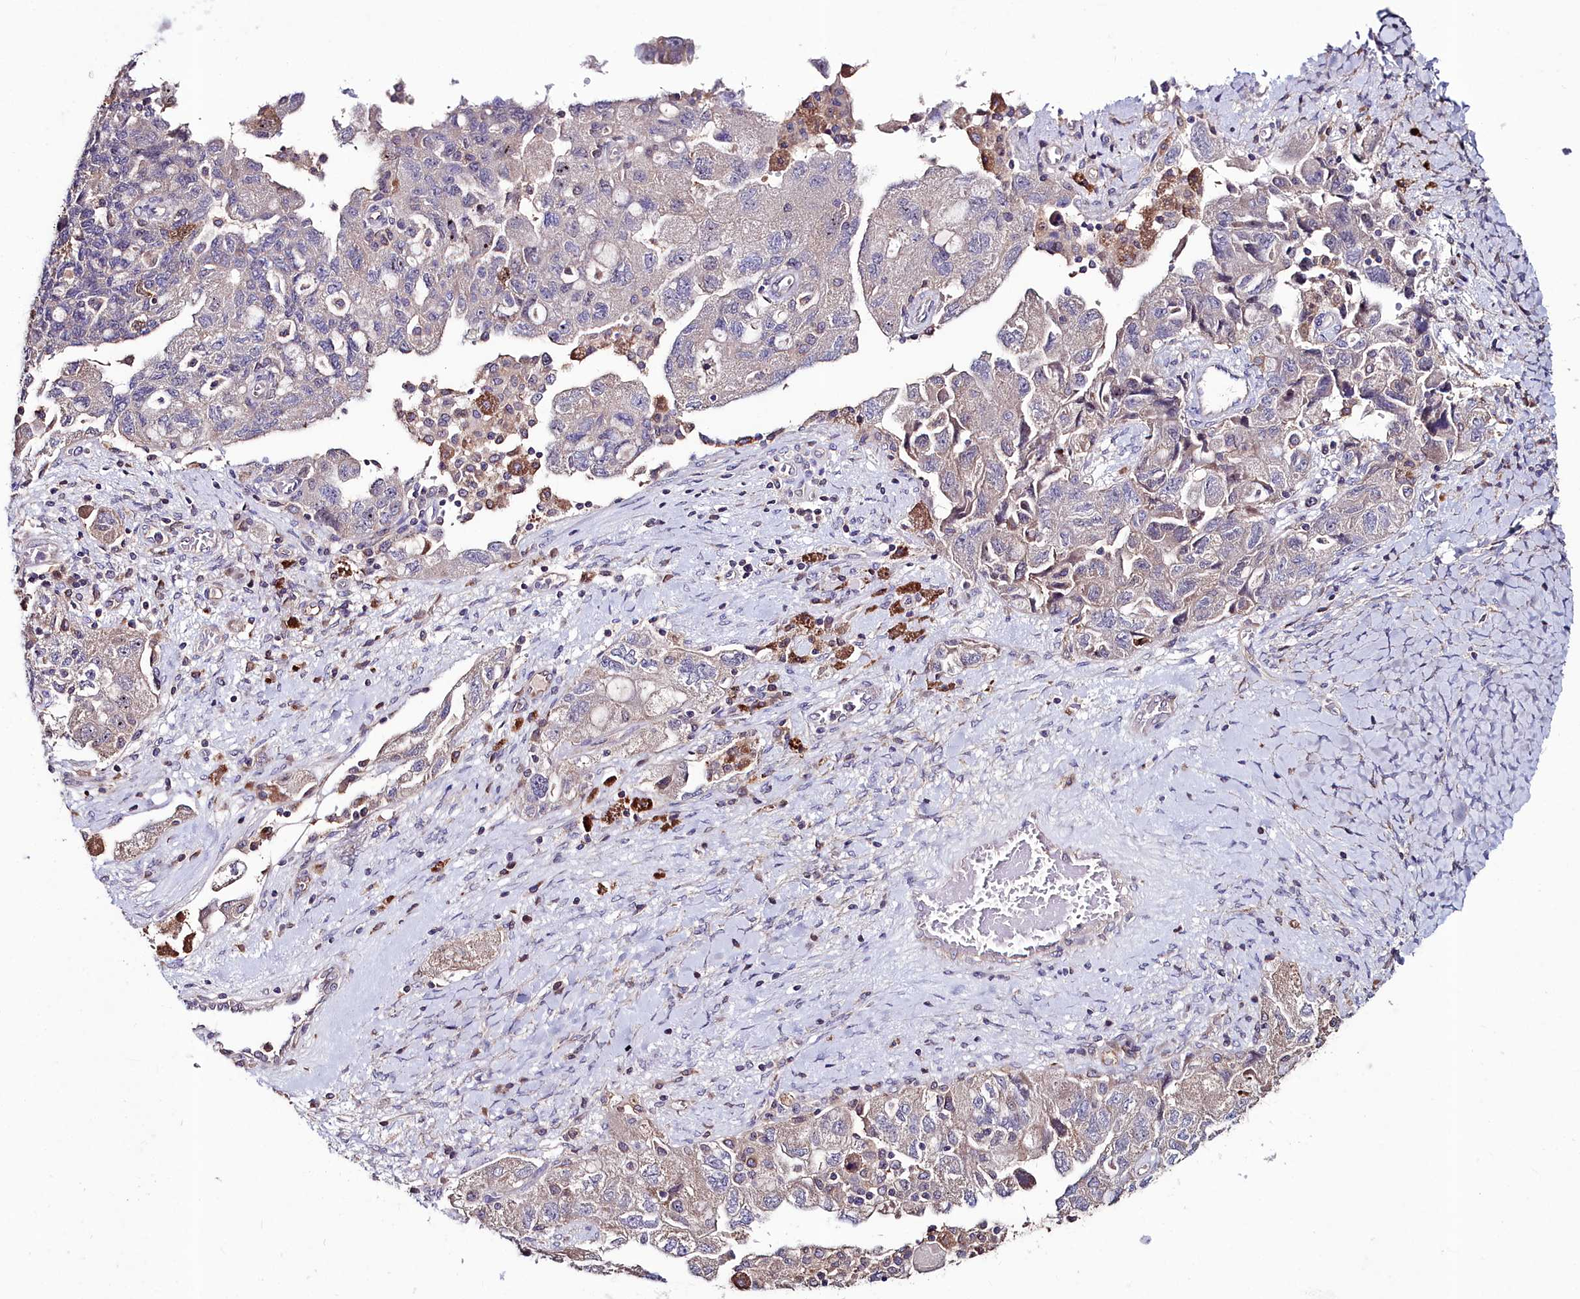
{"staining": {"intensity": "negative", "quantity": "none", "location": "none"}, "tissue": "ovarian cancer", "cell_type": "Tumor cells", "image_type": "cancer", "snomed": [{"axis": "morphology", "description": "Carcinoma, NOS"}, {"axis": "morphology", "description": "Cystadenocarcinoma, serous, NOS"}, {"axis": "topography", "description": "Ovary"}], "caption": "Protein analysis of serous cystadenocarcinoma (ovarian) shows no significant expression in tumor cells. (DAB (3,3'-diaminobenzidine) immunohistochemistry (IHC), high magnification).", "gene": "AMBRA1", "patient": {"sex": "female", "age": 69}}